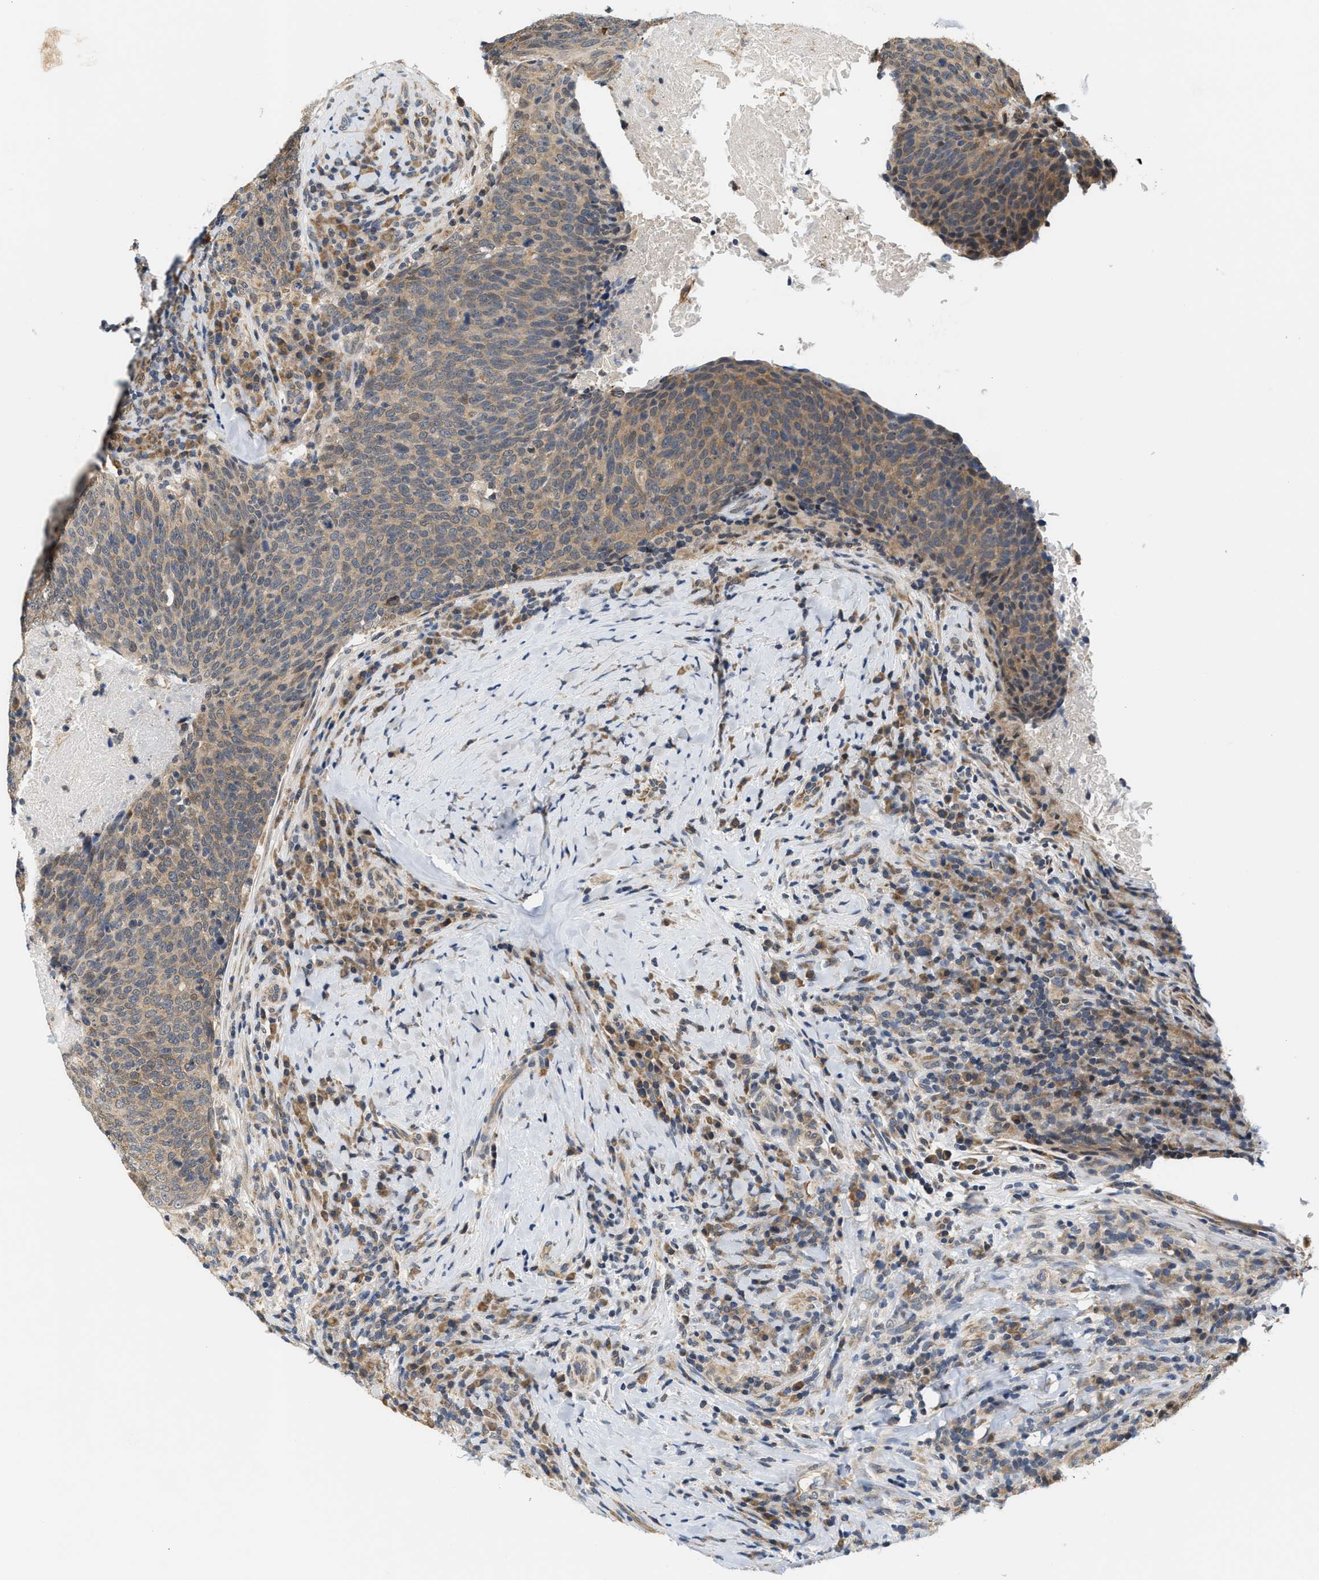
{"staining": {"intensity": "moderate", "quantity": ">75%", "location": "cytoplasmic/membranous"}, "tissue": "head and neck cancer", "cell_type": "Tumor cells", "image_type": "cancer", "snomed": [{"axis": "morphology", "description": "Squamous cell carcinoma, NOS"}, {"axis": "morphology", "description": "Squamous cell carcinoma, metastatic, NOS"}, {"axis": "topography", "description": "Lymph node"}, {"axis": "topography", "description": "Head-Neck"}], "caption": "Protein expression analysis of human head and neck squamous cell carcinoma reveals moderate cytoplasmic/membranous expression in about >75% of tumor cells. (DAB IHC with brightfield microscopy, high magnification).", "gene": "GIGYF1", "patient": {"sex": "male", "age": 62}}